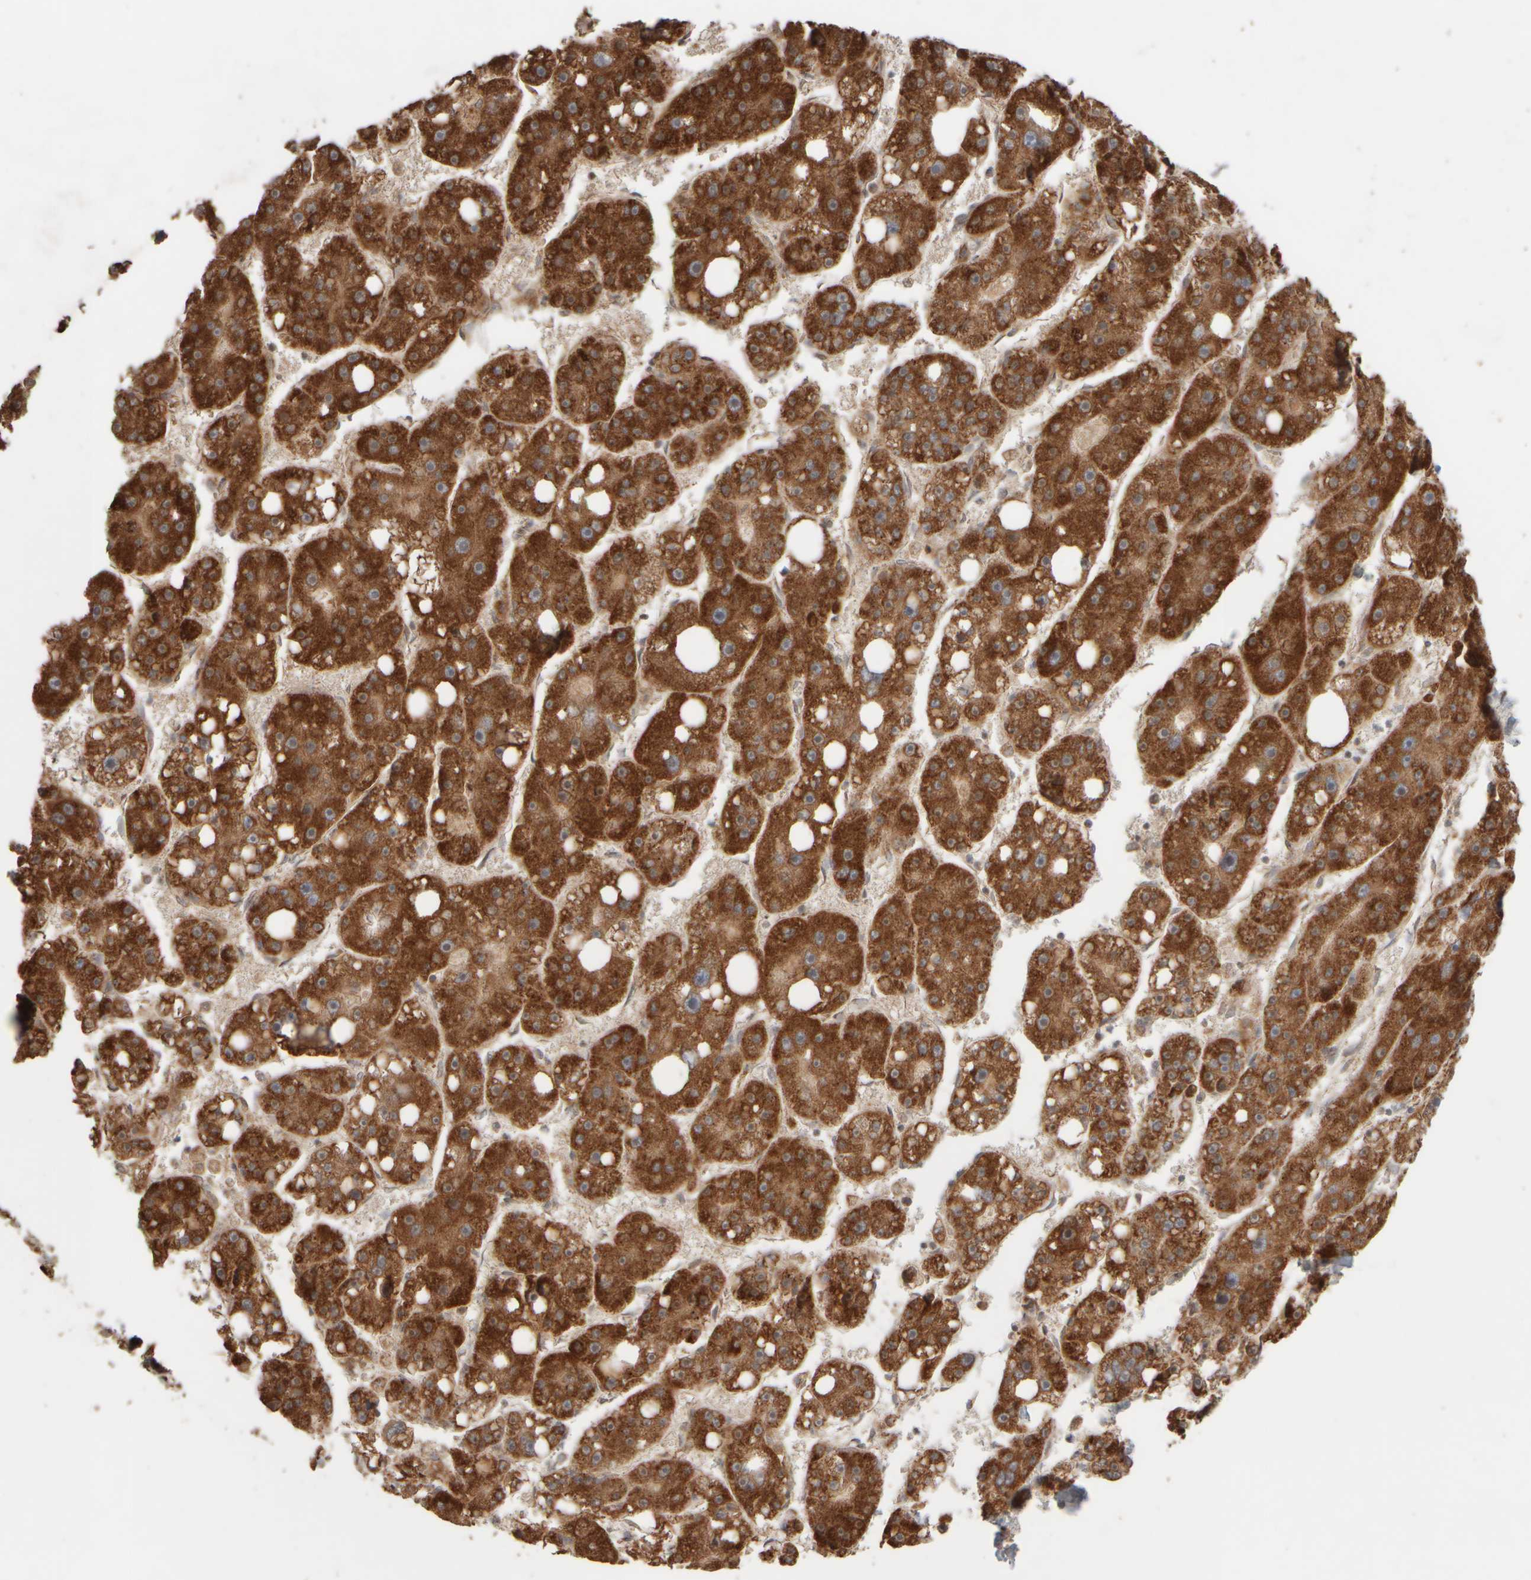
{"staining": {"intensity": "strong", "quantity": ">75%", "location": "cytoplasmic/membranous"}, "tissue": "liver cancer", "cell_type": "Tumor cells", "image_type": "cancer", "snomed": [{"axis": "morphology", "description": "Carcinoma, Hepatocellular, NOS"}, {"axis": "topography", "description": "Liver"}], "caption": "Tumor cells display high levels of strong cytoplasmic/membranous positivity in approximately >75% of cells in liver hepatocellular carcinoma.", "gene": "EIF2B3", "patient": {"sex": "female", "age": 61}}